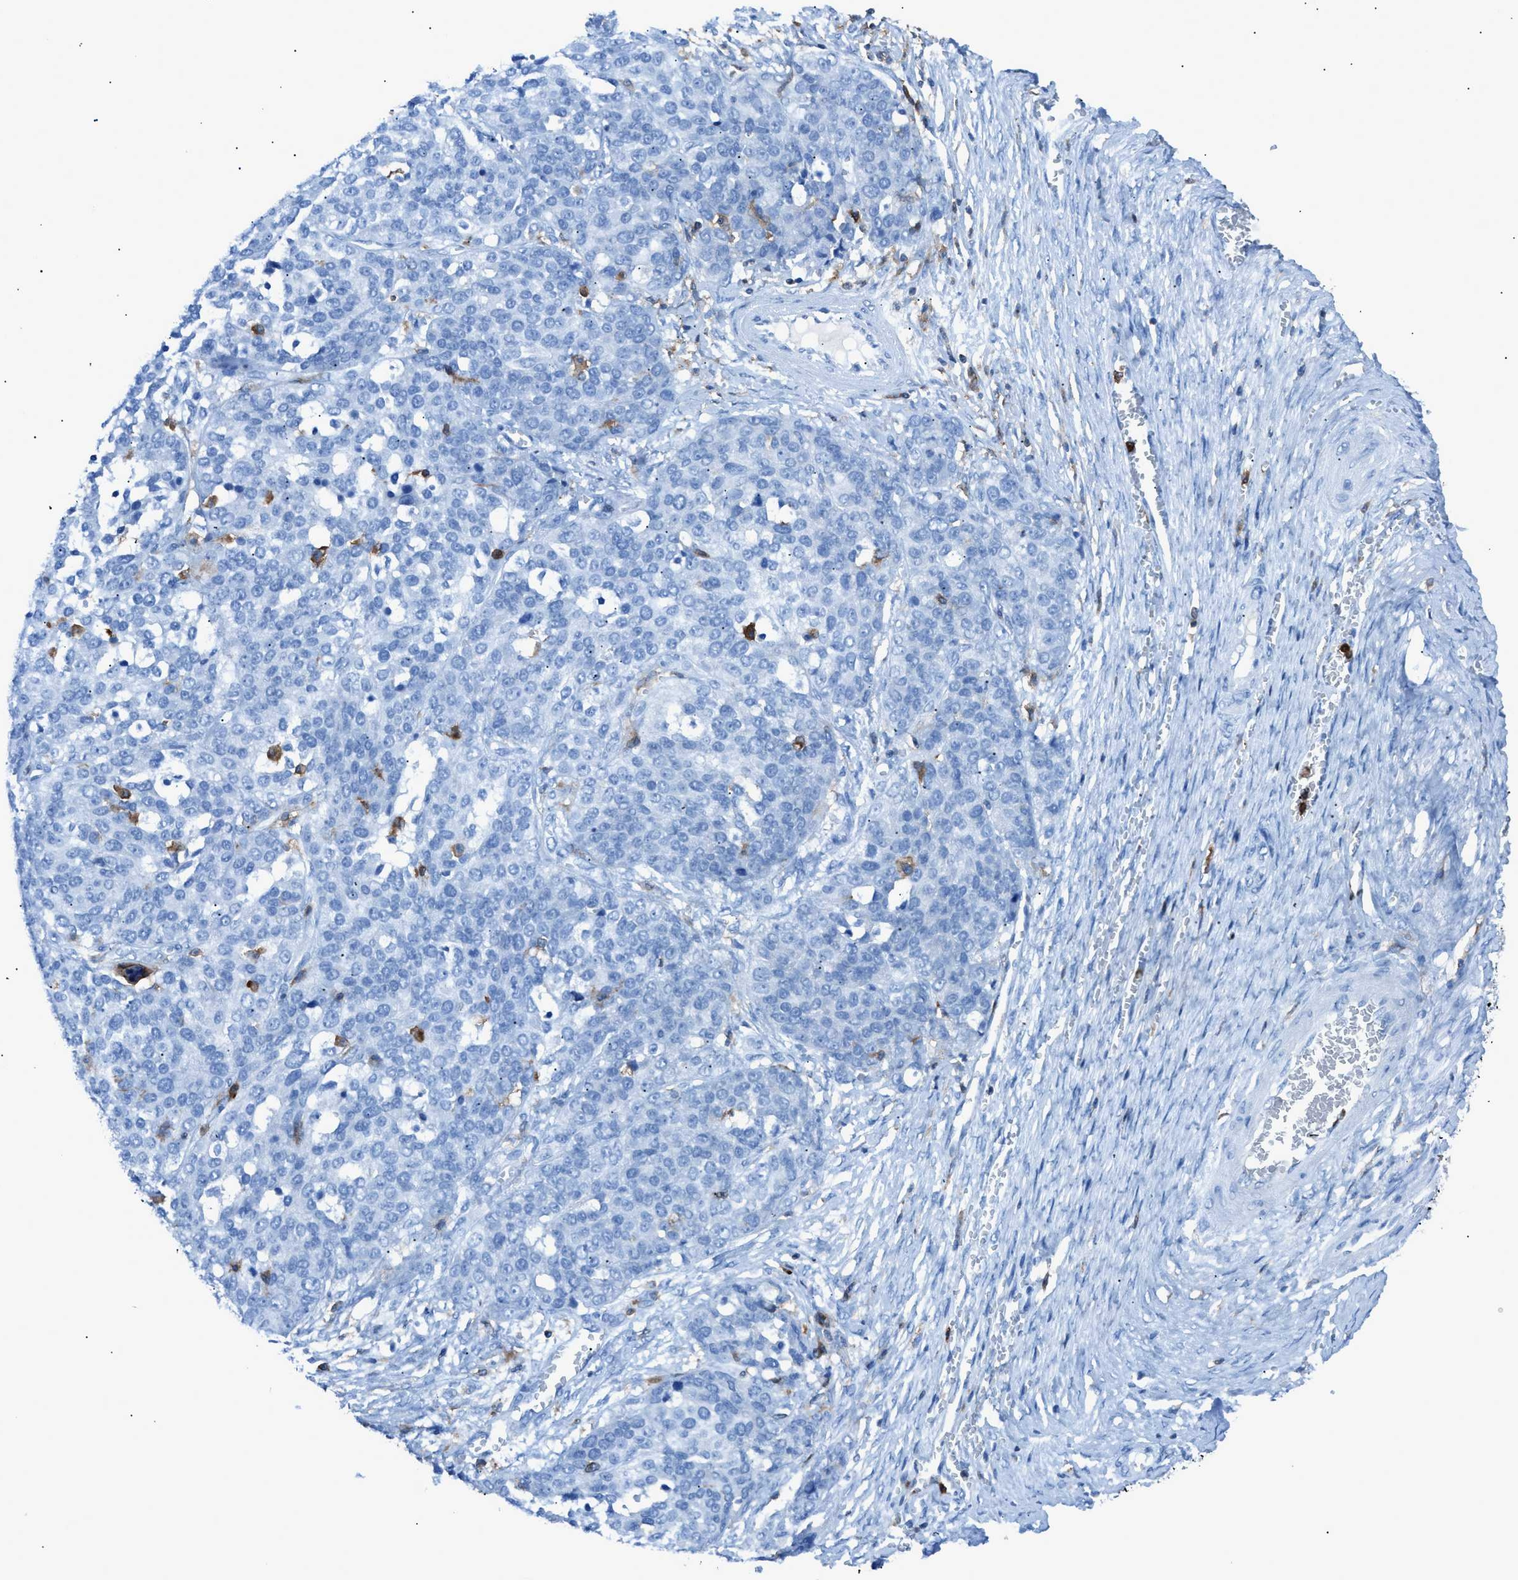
{"staining": {"intensity": "negative", "quantity": "none", "location": "none"}, "tissue": "ovarian cancer", "cell_type": "Tumor cells", "image_type": "cancer", "snomed": [{"axis": "morphology", "description": "Cystadenocarcinoma, serous, NOS"}, {"axis": "topography", "description": "Ovary"}], "caption": "Tumor cells show no significant expression in ovarian serous cystadenocarcinoma.", "gene": "ITGB2", "patient": {"sex": "female", "age": 44}}